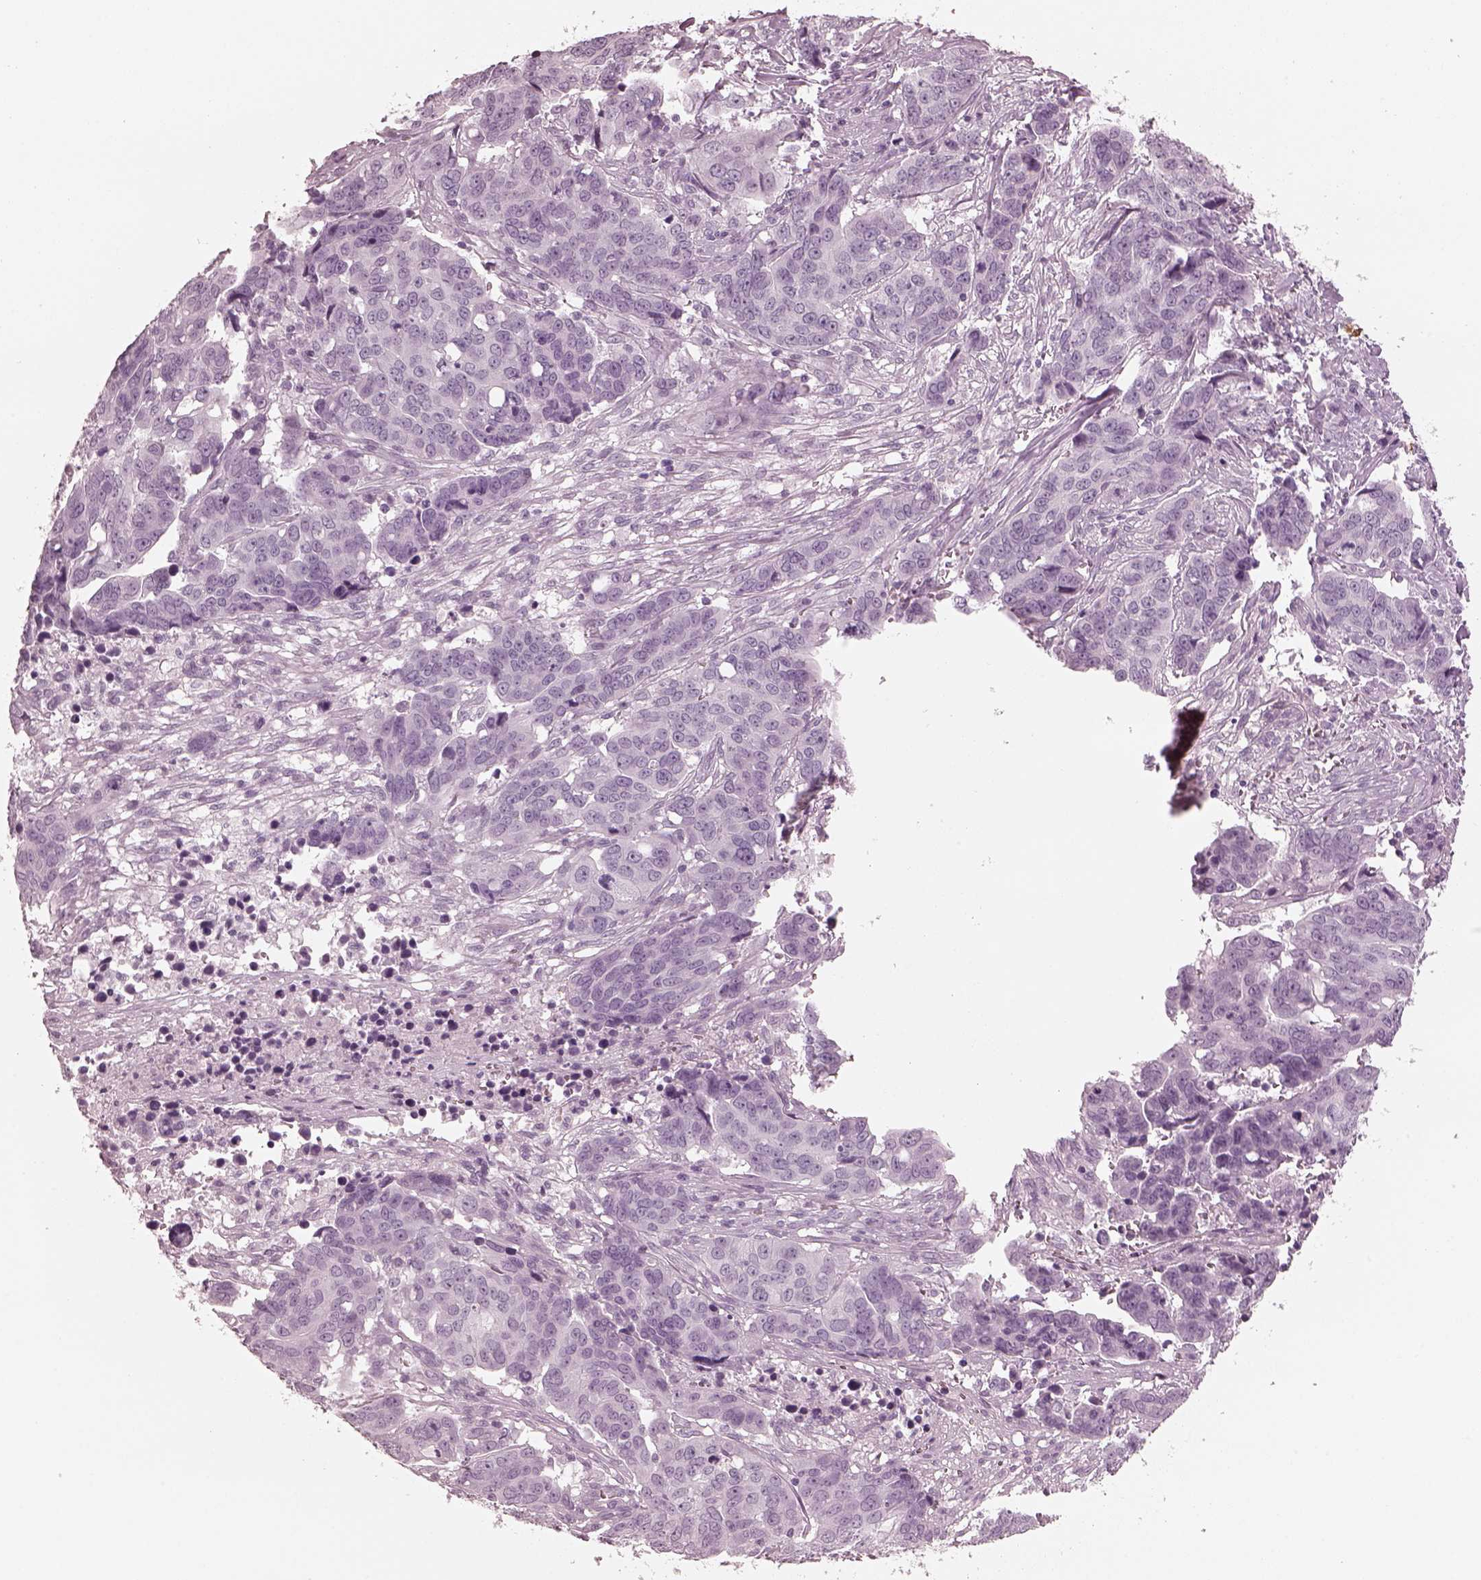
{"staining": {"intensity": "negative", "quantity": "none", "location": "none"}, "tissue": "ovarian cancer", "cell_type": "Tumor cells", "image_type": "cancer", "snomed": [{"axis": "morphology", "description": "Carcinoma, endometroid"}, {"axis": "topography", "description": "Ovary"}], "caption": "Tumor cells show no significant positivity in ovarian endometroid carcinoma.", "gene": "C2orf81", "patient": {"sex": "female", "age": 78}}